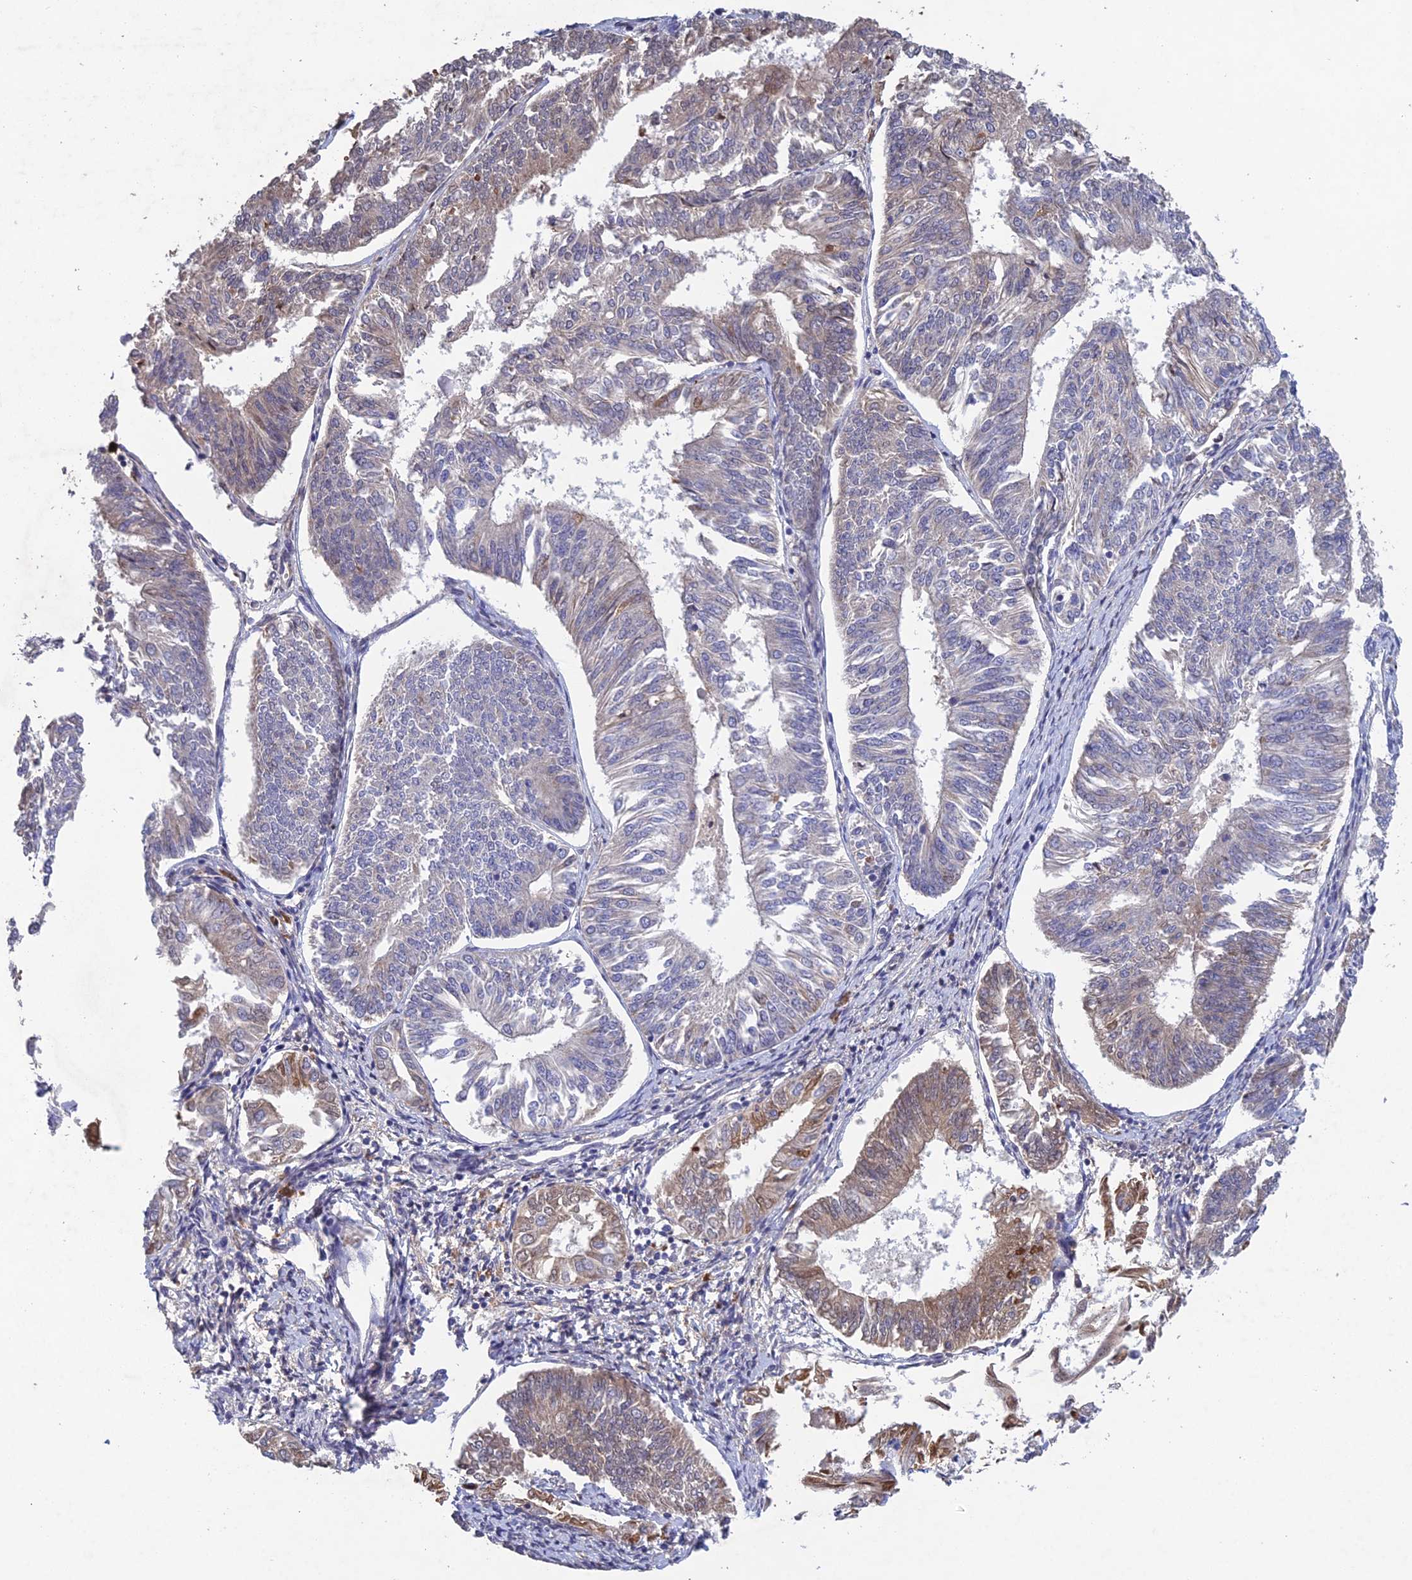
{"staining": {"intensity": "moderate", "quantity": "<25%", "location": "cytoplasmic/membranous"}, "tissue": "endometrial cancer", "cell_type": "Tumor cells", "image_type": "cancer", "snomed": [{"axis": "morphology", "description": "Adenocarcinoma, NOS"}, {"axis": "topography", "description": "Endometrium"}], "caption": "Protein expression by immunohistochemistry shows moderate cytoplasmic/membranous positivity in approximately <25% of tumor cells in endometrial cancer. The protein is shown in brown color, while the nuclei are stained blue.", "gene": "SLC39A13", "patient": {"sex": "female", "age": 58}}